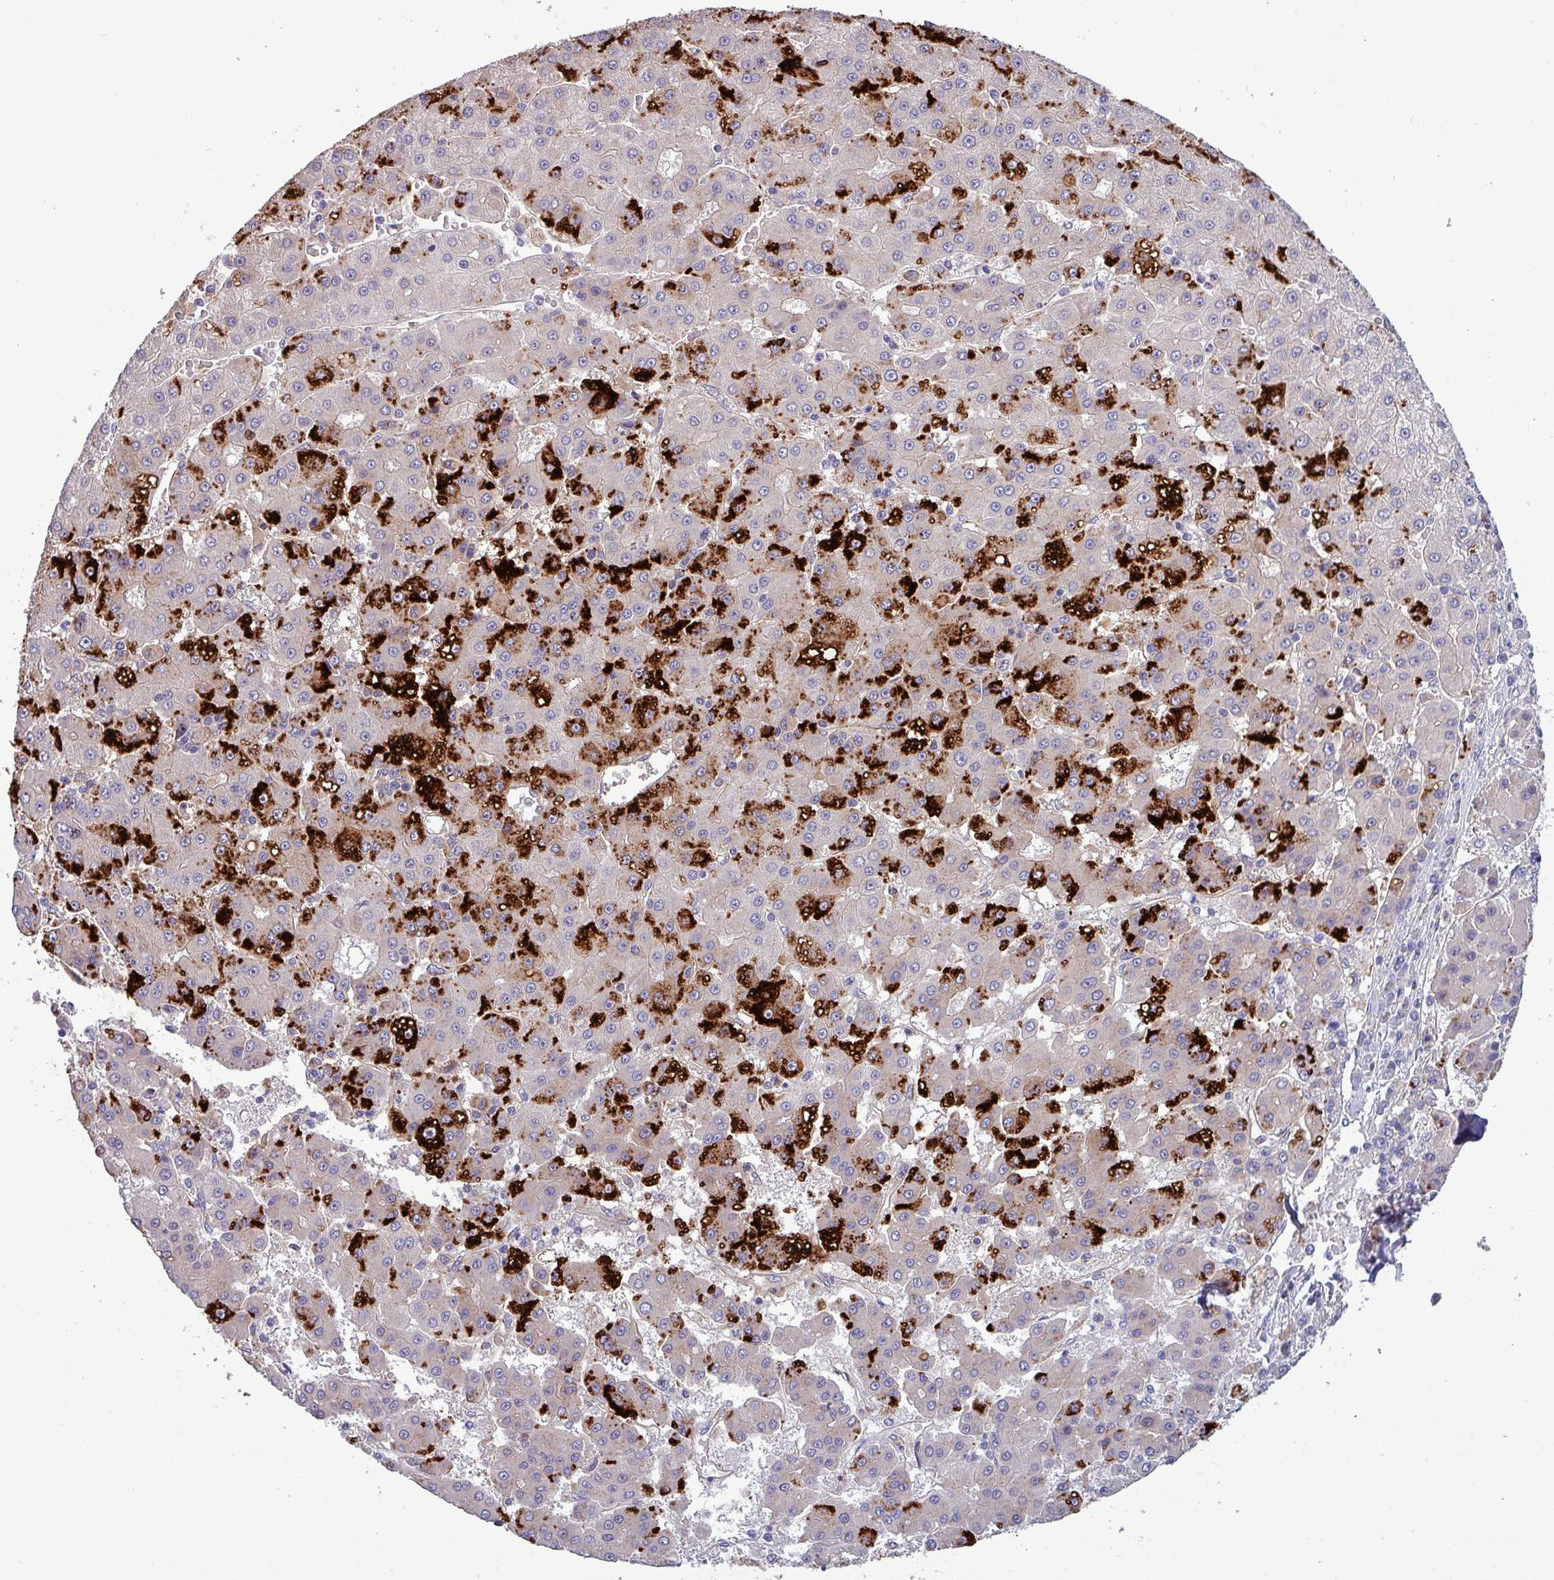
{"staining": {"intensity": "strong", "quantity": "25%-75%", "location": "cytoplasmic/membranous"}, "tissue": "liver cancer", "cell_type": "Tumor cells", "image_type": "cancer", "snomed": [{"axis": "morphology", "description": "Carcinoma, Hepatocellular, NOS"}, {"axis": "topography", "description": "Liver"}], "caption": "Immunohistochemical staining of human hepatocellular carcinoma (liver) shows high levels of strong cytoplasmic/membranous expression in about 25%-75% of tumor cells.", "gene": "PLIN2", "patient": {"sex": "male", "age": 76}}